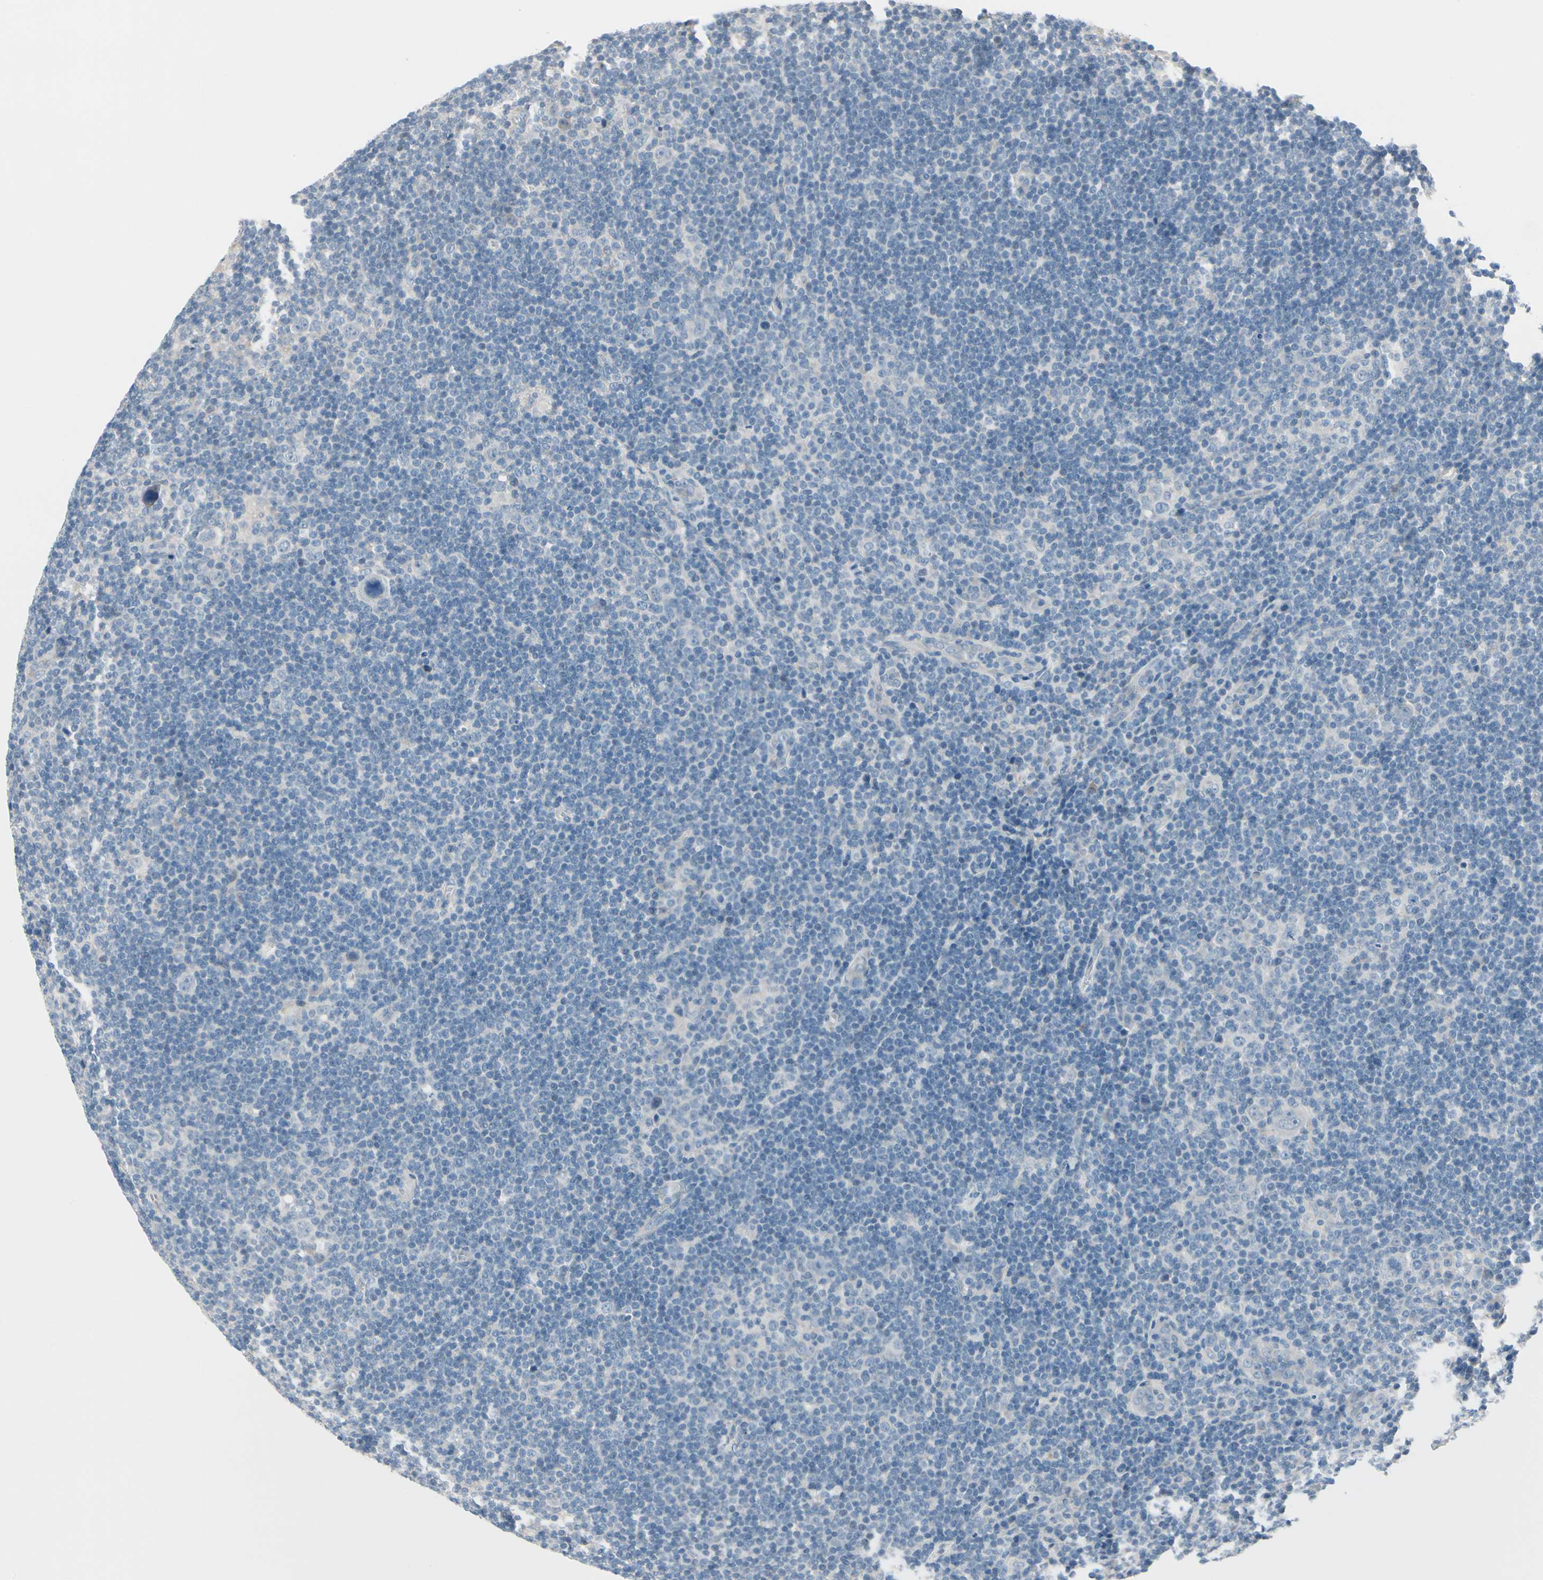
{"staining": {"intensity": "negative", "quantity": "none", "location": "none"}, "tissue": "lymphoma", "cell_type": "Tumor cells", "image_type": "cancer", "snomed": [{"axis": "morphology", "description": "Hodgkin's disease, NOS"}, {"axis": "topography", "description": "Lymph node"}], "caption": "Immunohistochemistry image of neoplastic tissue: human Hodgkin's disease stained with DAB (3,3'-diaminobenzidine) displays no significant protein expression in tumor cells.", "gene": "PGR", "patient": {"sex": "female", "age": 57}}